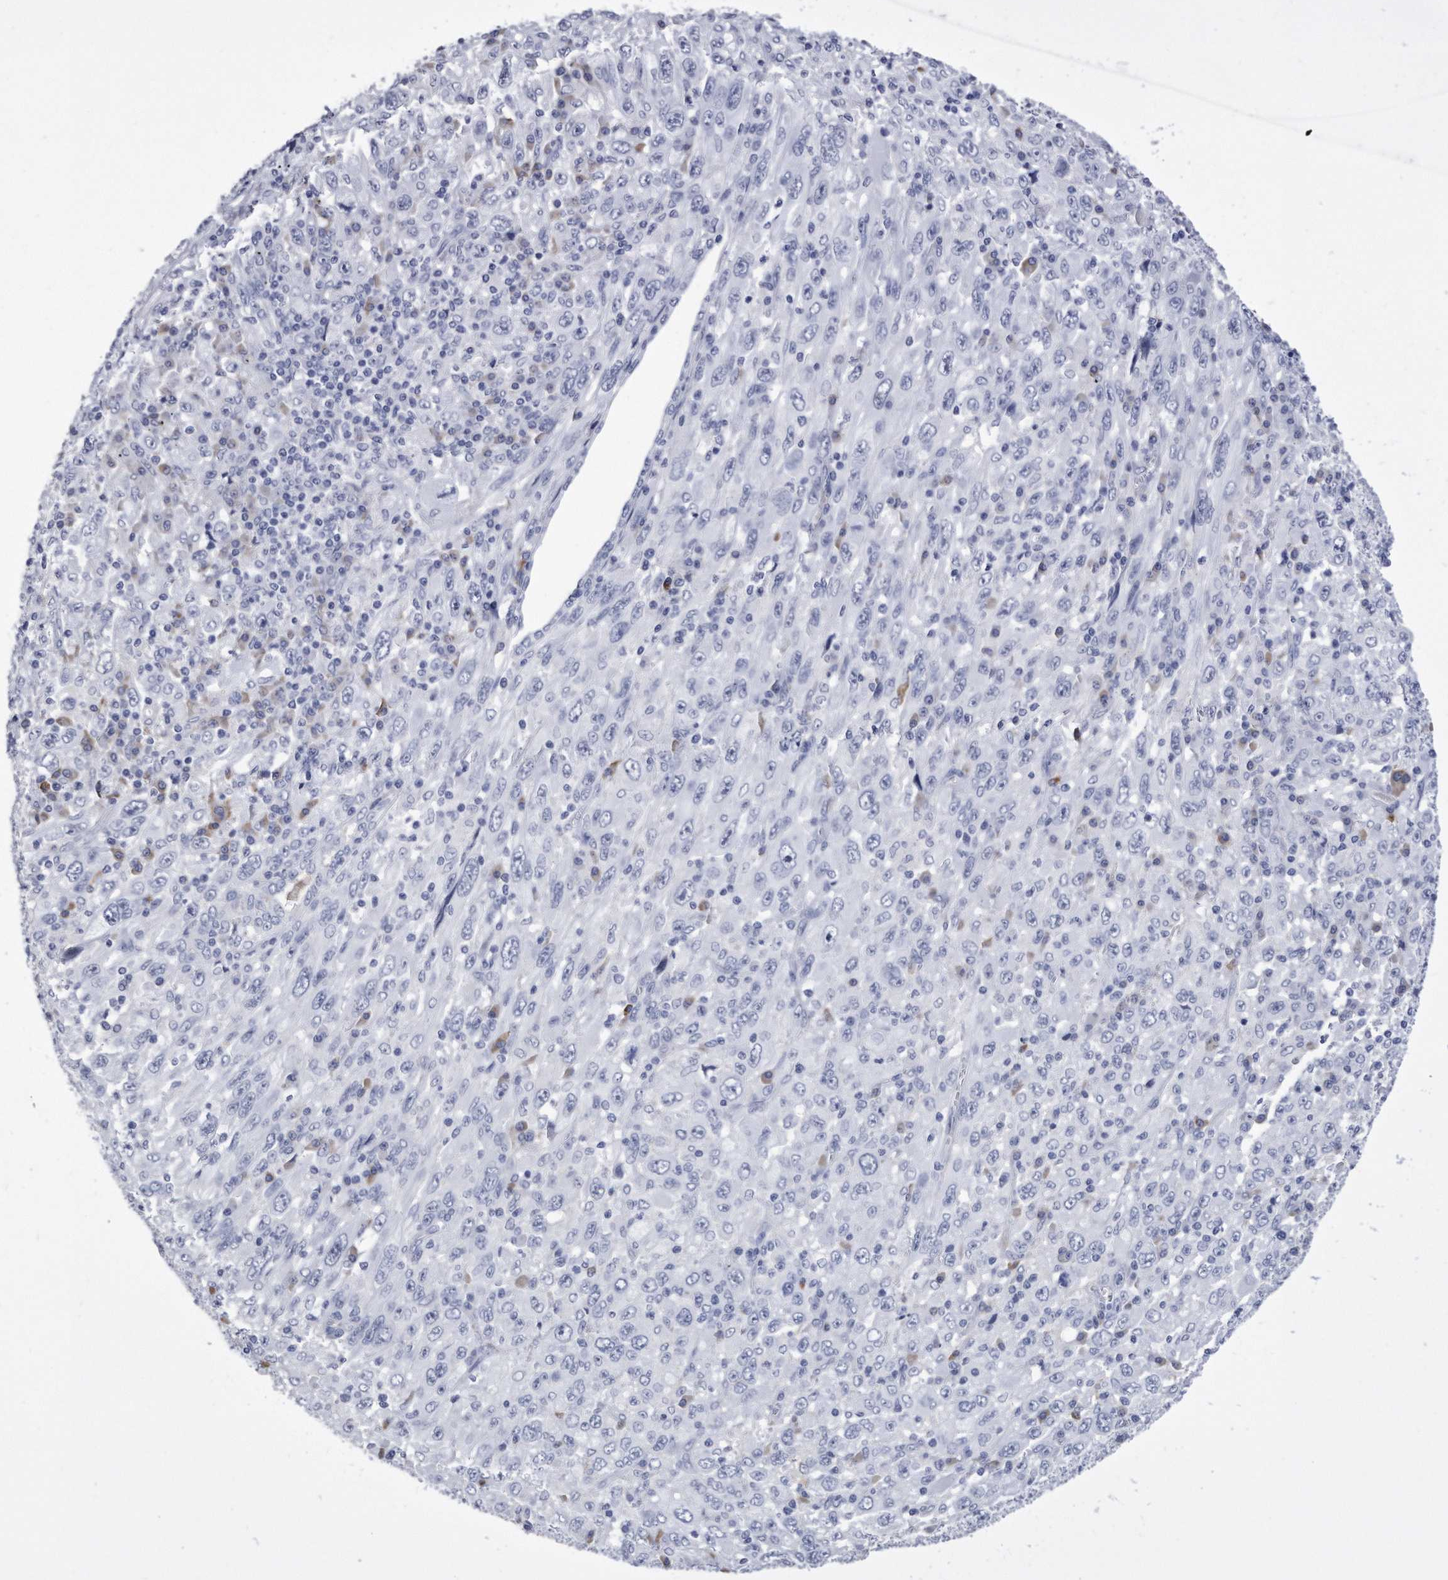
{"staining": {"intensity": "negative", "quantity": "none", "location": "none"}, "tissue": "melanoma", "cell_type": "Tumor cells", "image_type": "cancer", "snomed": [{"axis": "morphology", "description": "Malignant melanoma, Metastatic site"}, {"axis": "topography", "description": "Skin"}], "caption": "Immunohistochemistry image of melanoma stained for a protein (brown), which reveals no staining in tumor cells.", "gene": "KCTD8", "patient": {"sex": "female", "age": 56}}